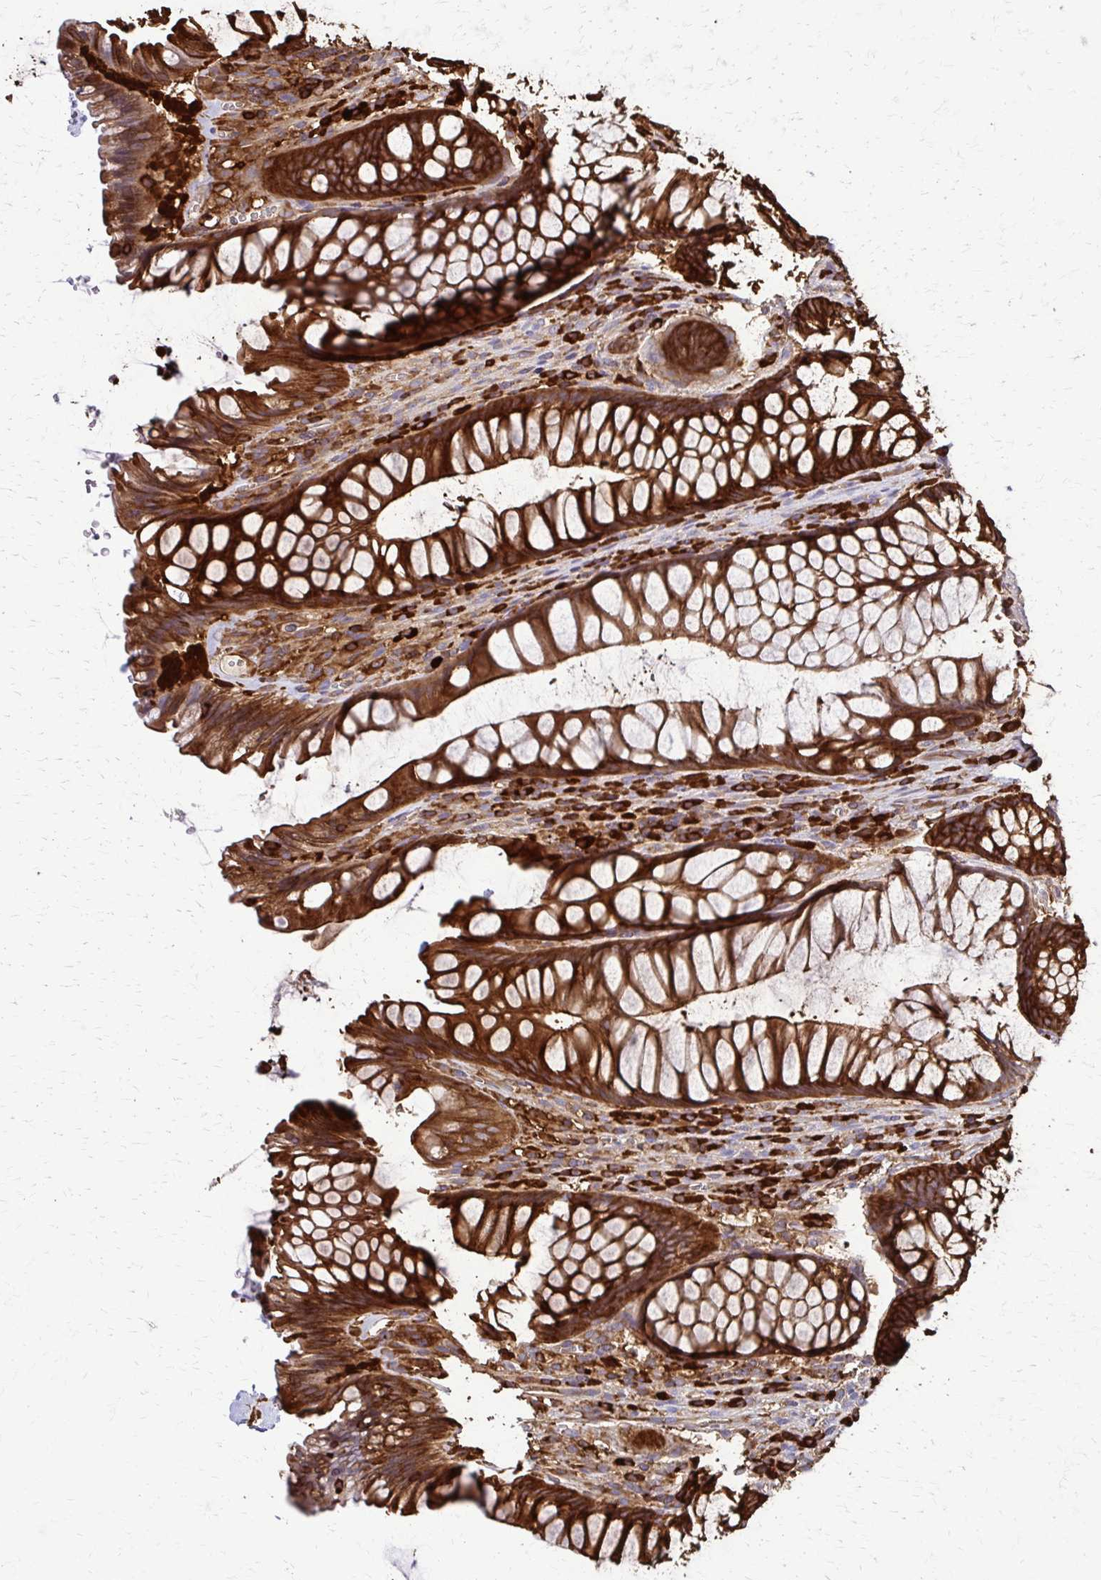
{"staining": {"intensity": "strong", "quantity": ">75%", "location": "cytoplasmic/membranous"}, "tissue": "rectum", "cell_type": "Glandular cells", "image_type": "normal", "snomed": [{"axis": "morphology", "description": "Normal tissue, NOS"}, {"axis": "topography", "description": "Rectum"}], "caption": "A high amount of strong cytoplasmic/membranous expression is identified in about >75% of glandular cells in normal rectum. The staining was performed using DAB (3,3'-diaminobenzidine), with brown indicating positive protein expression. Nuclei are stained blue with hematoxylin.", "gene": "EEF2", "patient": {"sex": "male", "age": 53}}